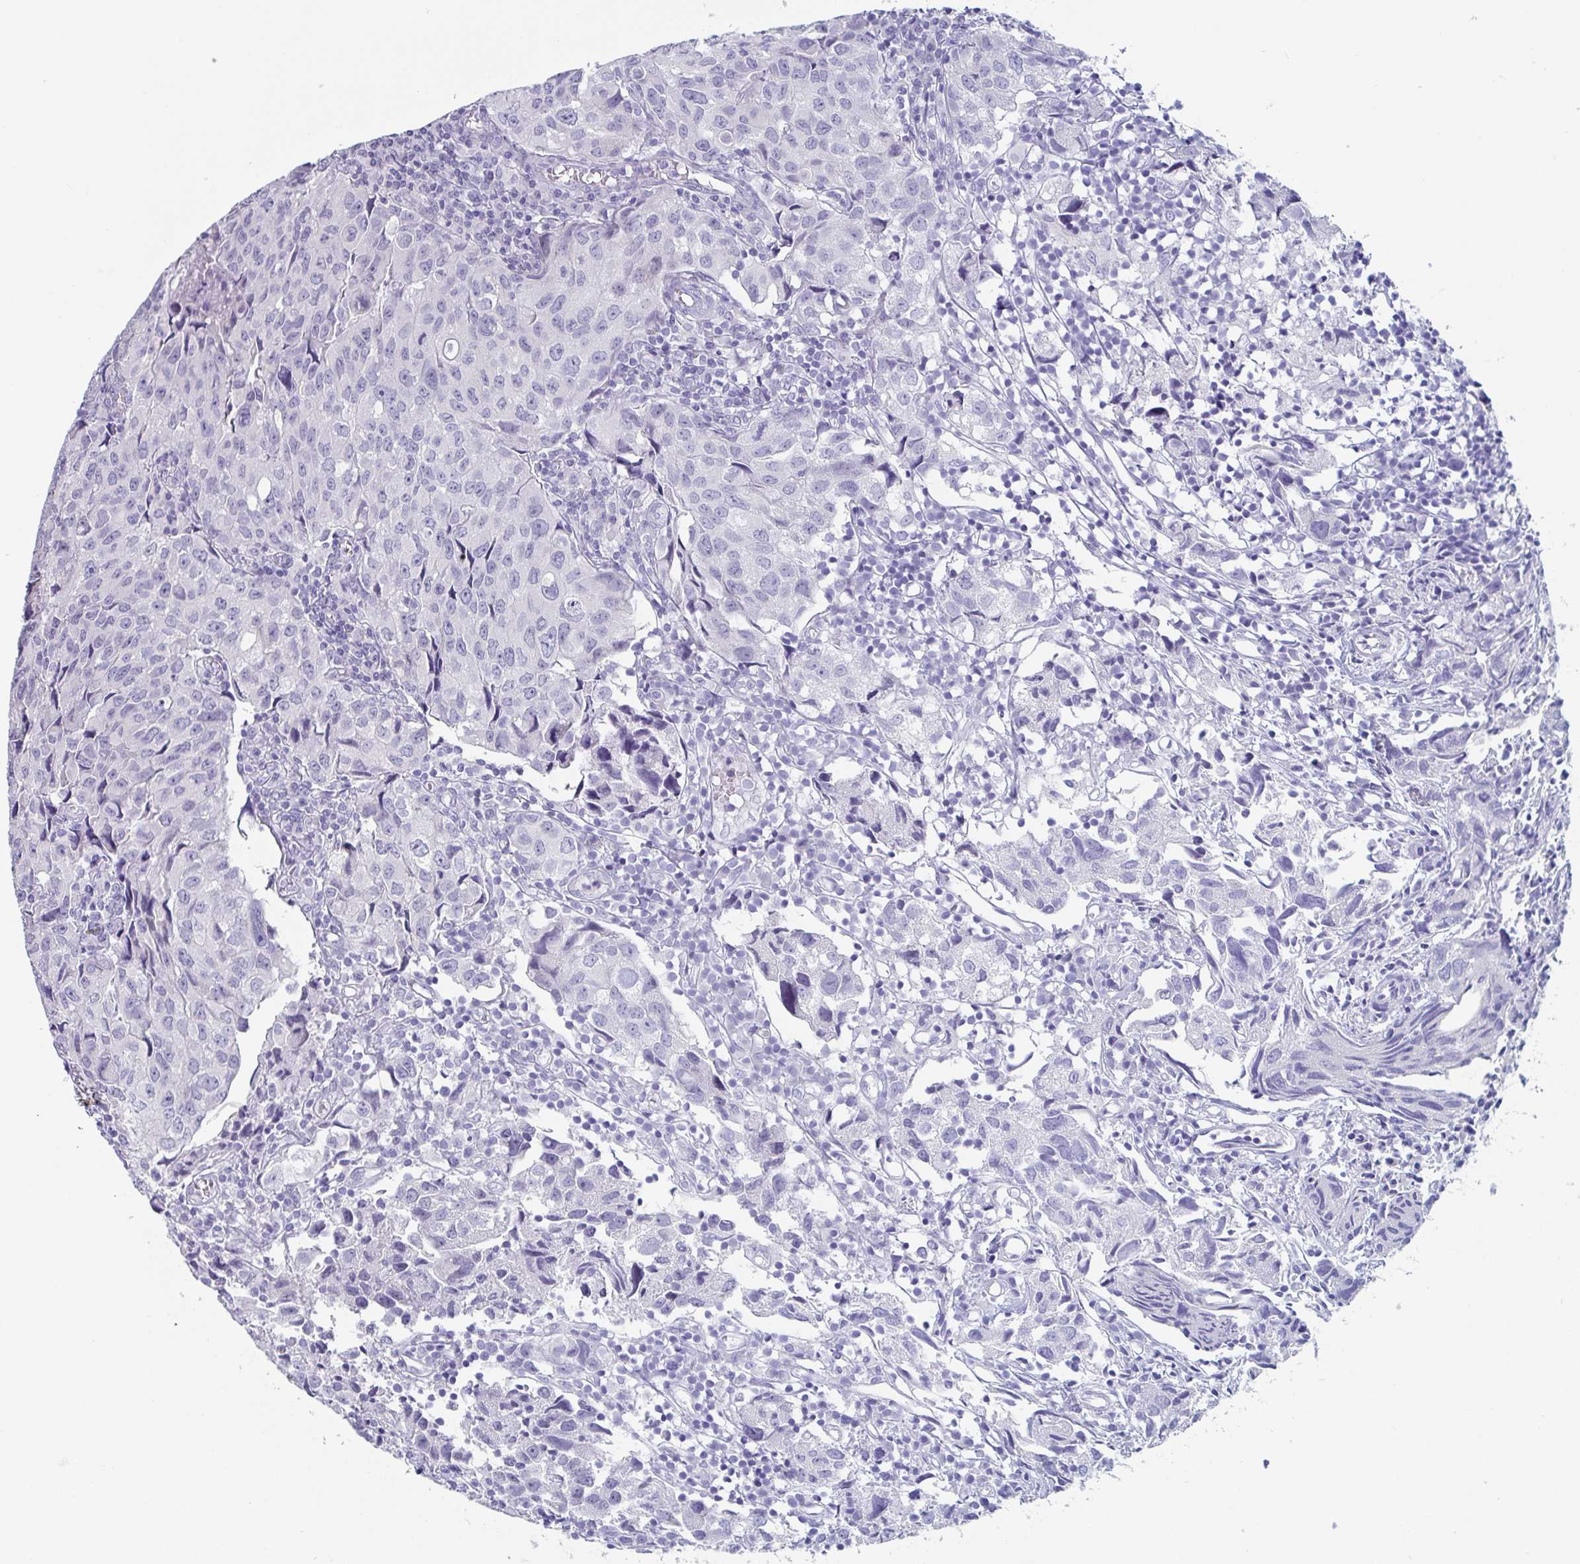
{"staining": {"intensity": "negative", "quantity": "none", "location": "none"}, "tissue": "urothelial cancer", "cell_type": "Tumor cells", "image_type": "cancer", "snomed": [{"axis": "morphology", "description": "Urothelial carcinoma, High grade"}, {"axis": "topography", "description": "Urinary bladder"}], "caption": "Tumor cells show no significant protein expression in urothelial cancer.", "gene": "ZPBP", "patient": {"sex": "female", "age": 75}}